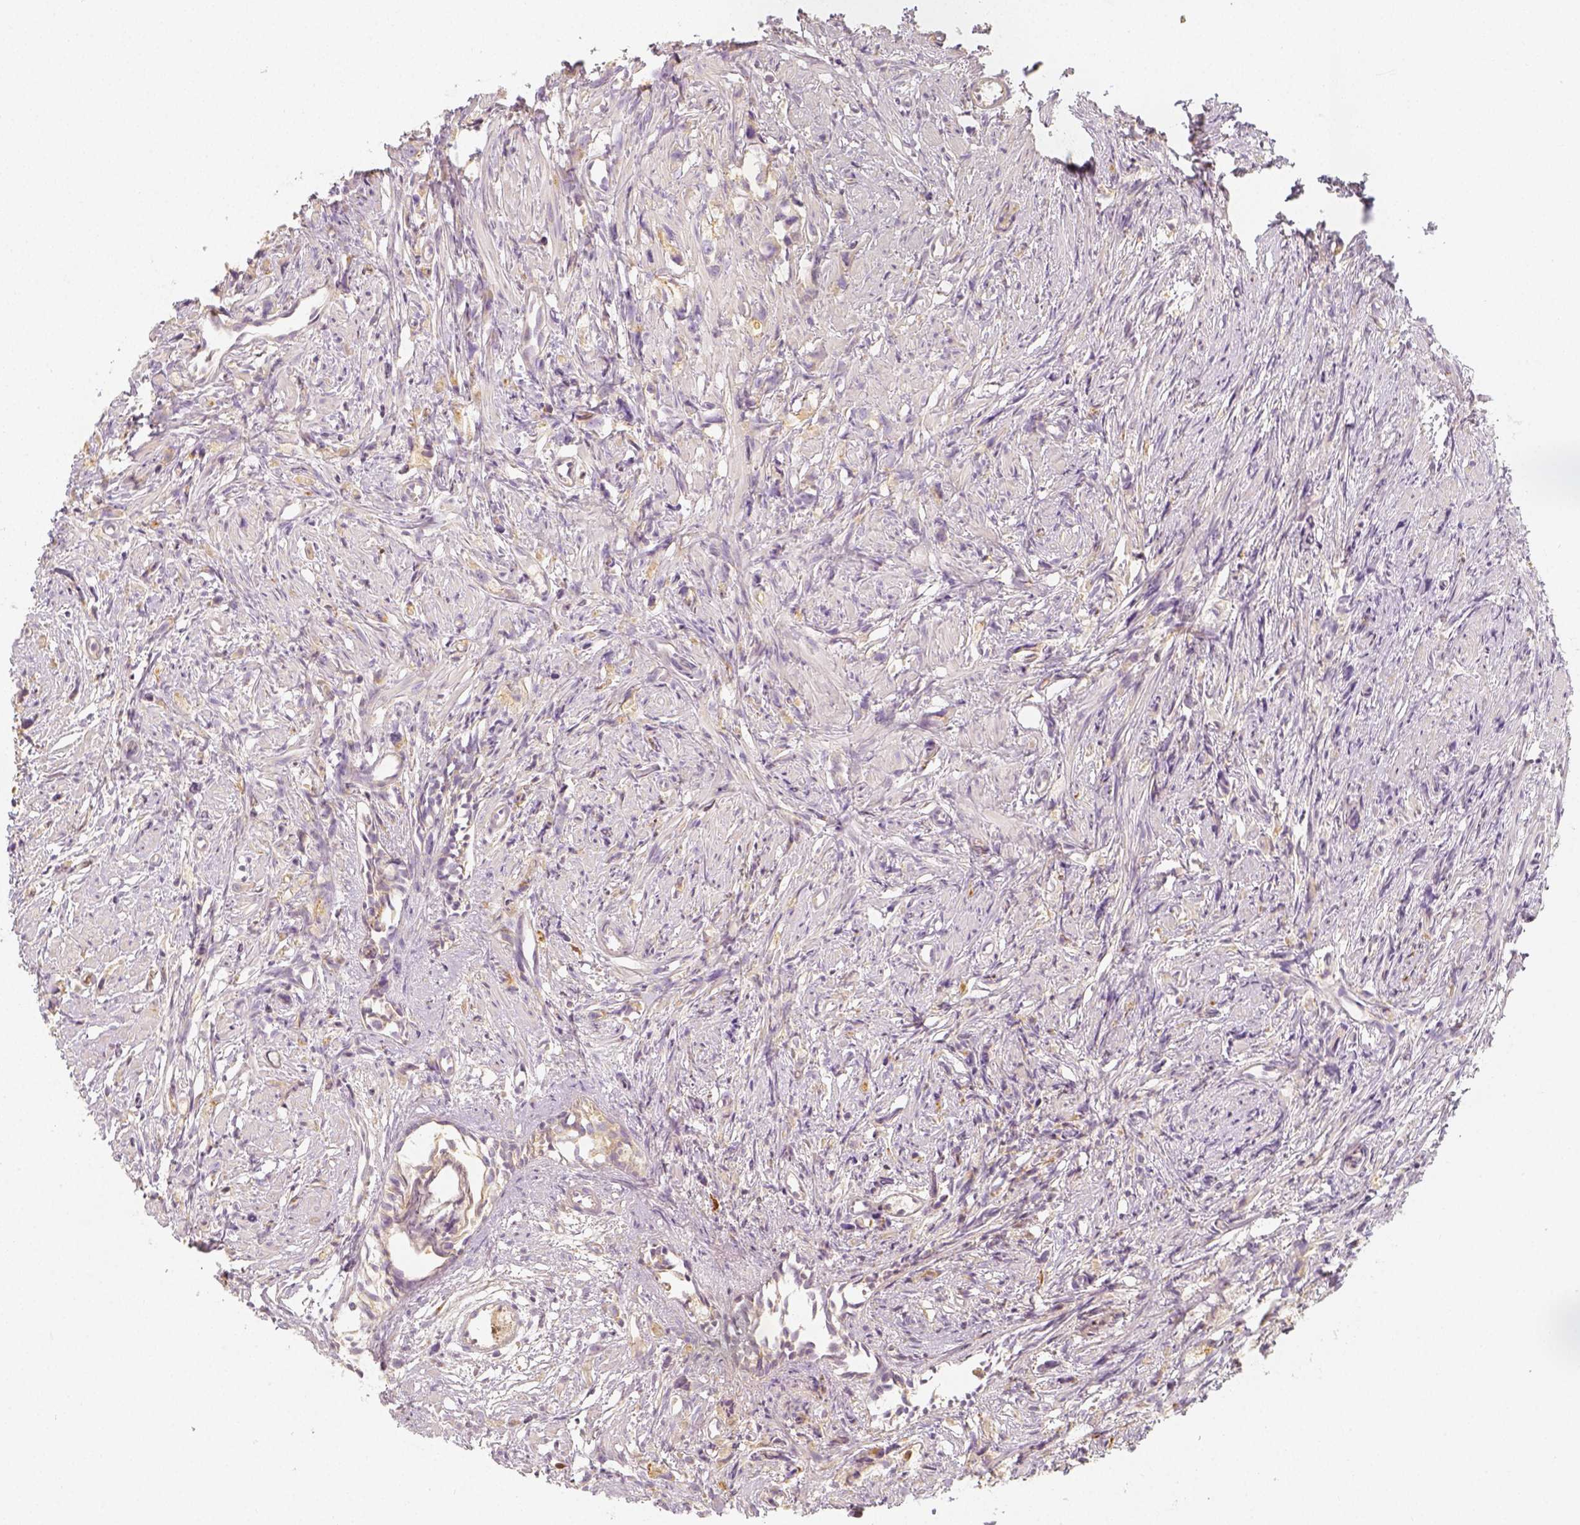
{"staining": {"intensity": "weak", "quantity": ">75%", "location": "cytoplasmic/membranous"}, "tissue": "prostate cancer", "cell_type": "Tumor cells", "image_type": "cancer", "snomed": [{"axis": "morphology", "description": "Adenocarcinoma, High grade"}, {"axis": "topography", "description": "Prostate"}], "caption": "High-power microscopy captured an immunohistochemistry histopathology image of prostate cancer (high-grade adenocarcinoma), revealing weak cytoplasmic/membranous staining in approximately >75% of tumor cells.", "gene": "PTPRJ", "patient": {"sex": "male", "age": 75}}